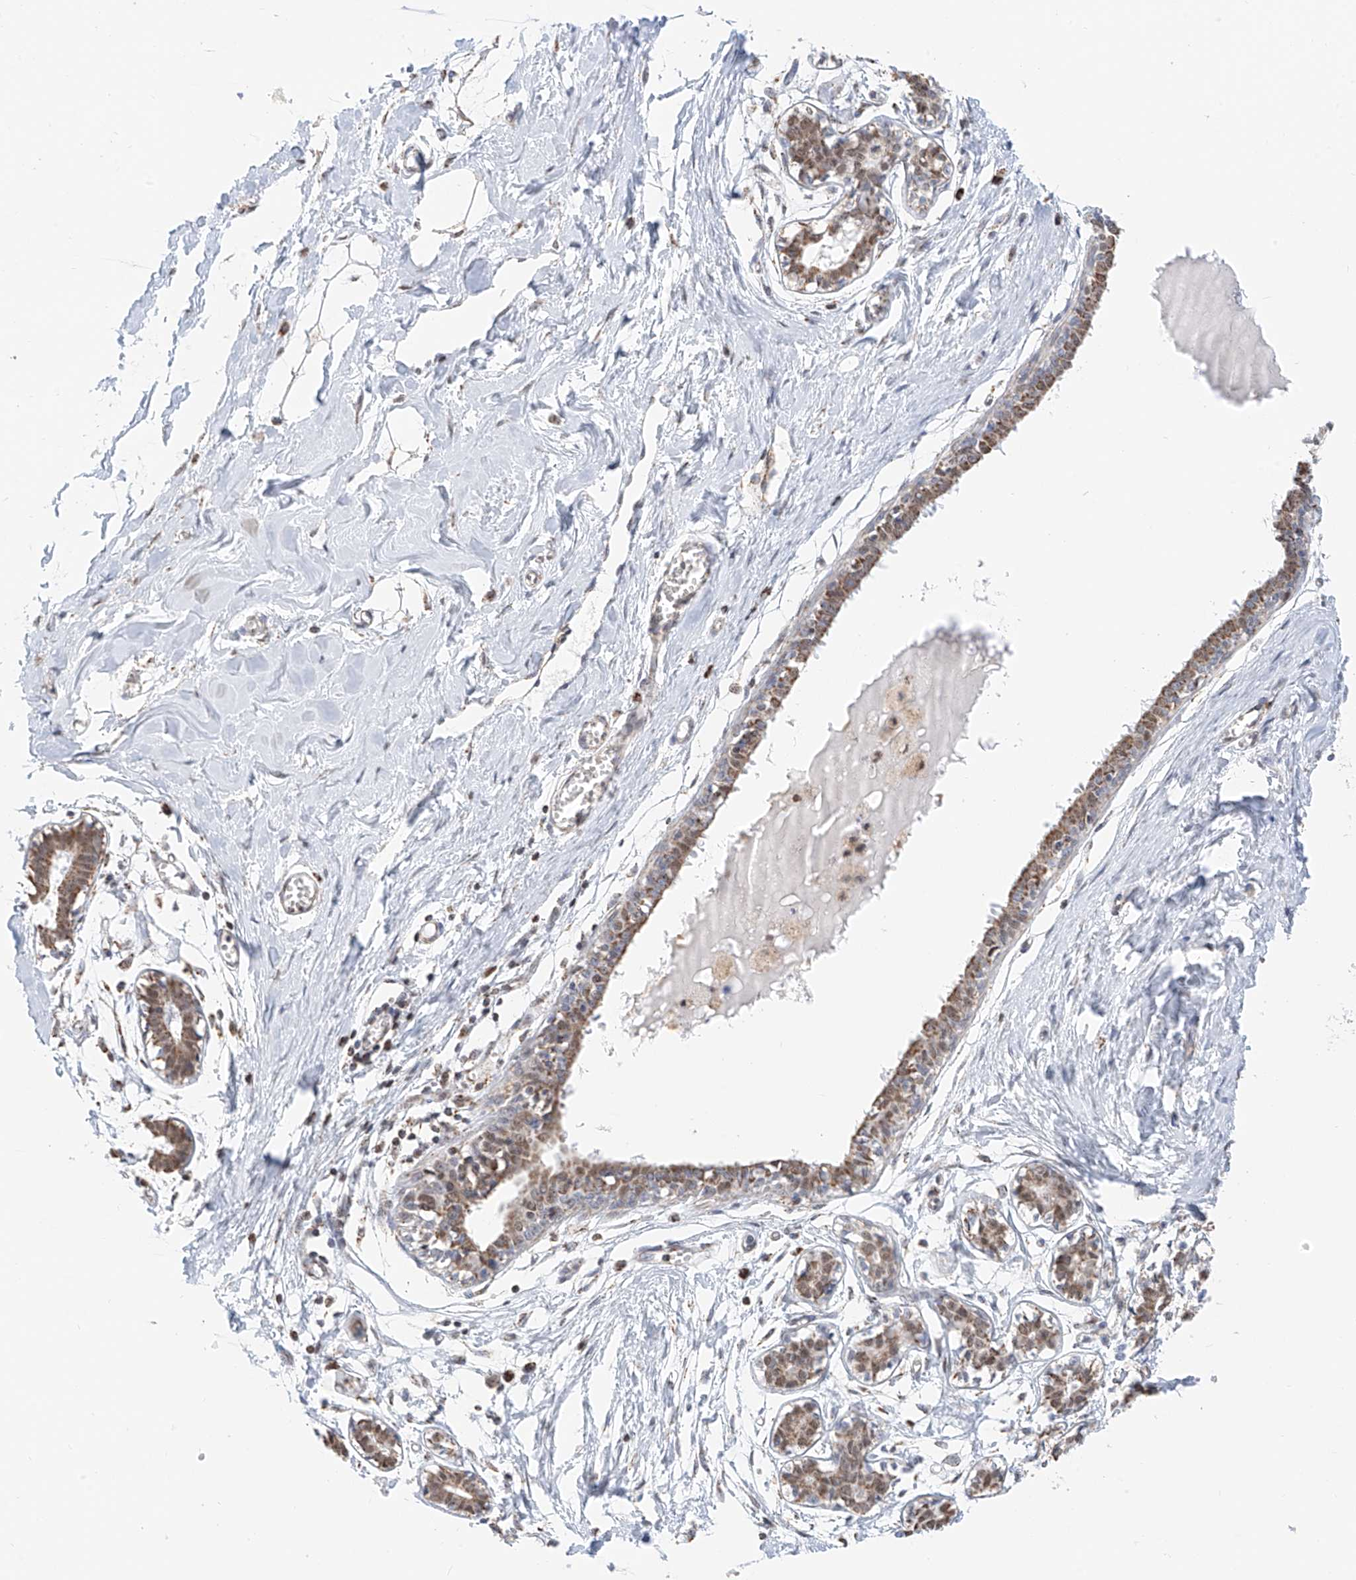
{"staining": {"intensity": "negative", "quantity": "none", "location": "none"}, "tissue": "breast", "cell_type": "Adipocytes", "image_type": "normal", "snomed": [{"axis": "morphology", "description": "Normal tissue, NOS"}, {"axis": "topography", "description": "Breast"}], "caption": "Protein analysis of unremarkable breast exhibits no significant expression in adipocytes.", "gene": "NALCN", "patient": {"sex": "female", "age": 27}}